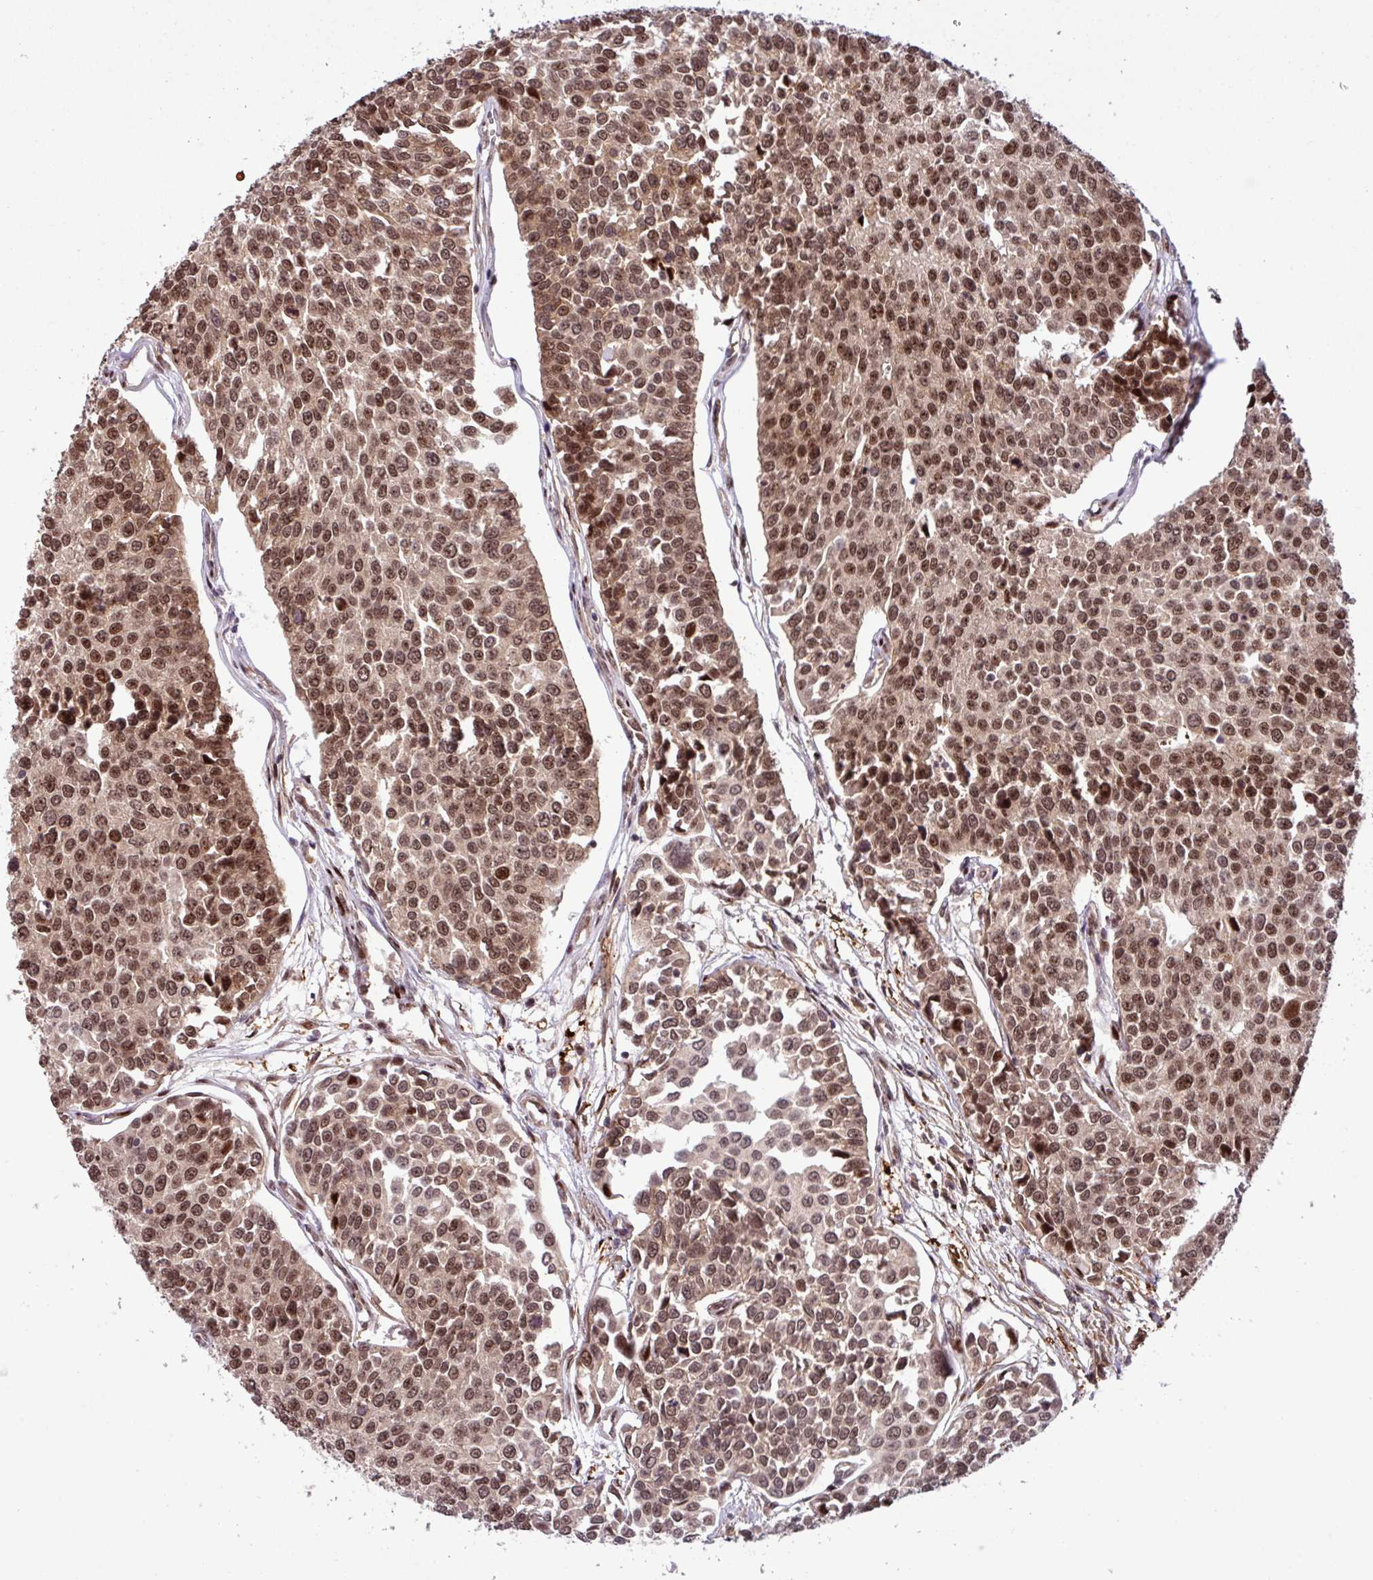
{"staining": {"intensity": "moderate", "quantity": ">75%", "location": "cytoplasmic/membranous,nuclear"}, "tissue": "urothelial cancer", "cell_type": "Tumor cells", "image_type": "cancer", "snomed": [{"axis": "morphology", "description": "Urothelial carcinoma, Low grade"}, {"axis": "topography", "description": "Urinary bladder"}], "caption": "A brown stain highlights moderate cytoplasmic/membranous and nuclear expression of a protein in urothelial carcinoma (low-grade) tumor cells.", "gene": "C7orf50", "patient": {"sex": "female", "age": 78}}